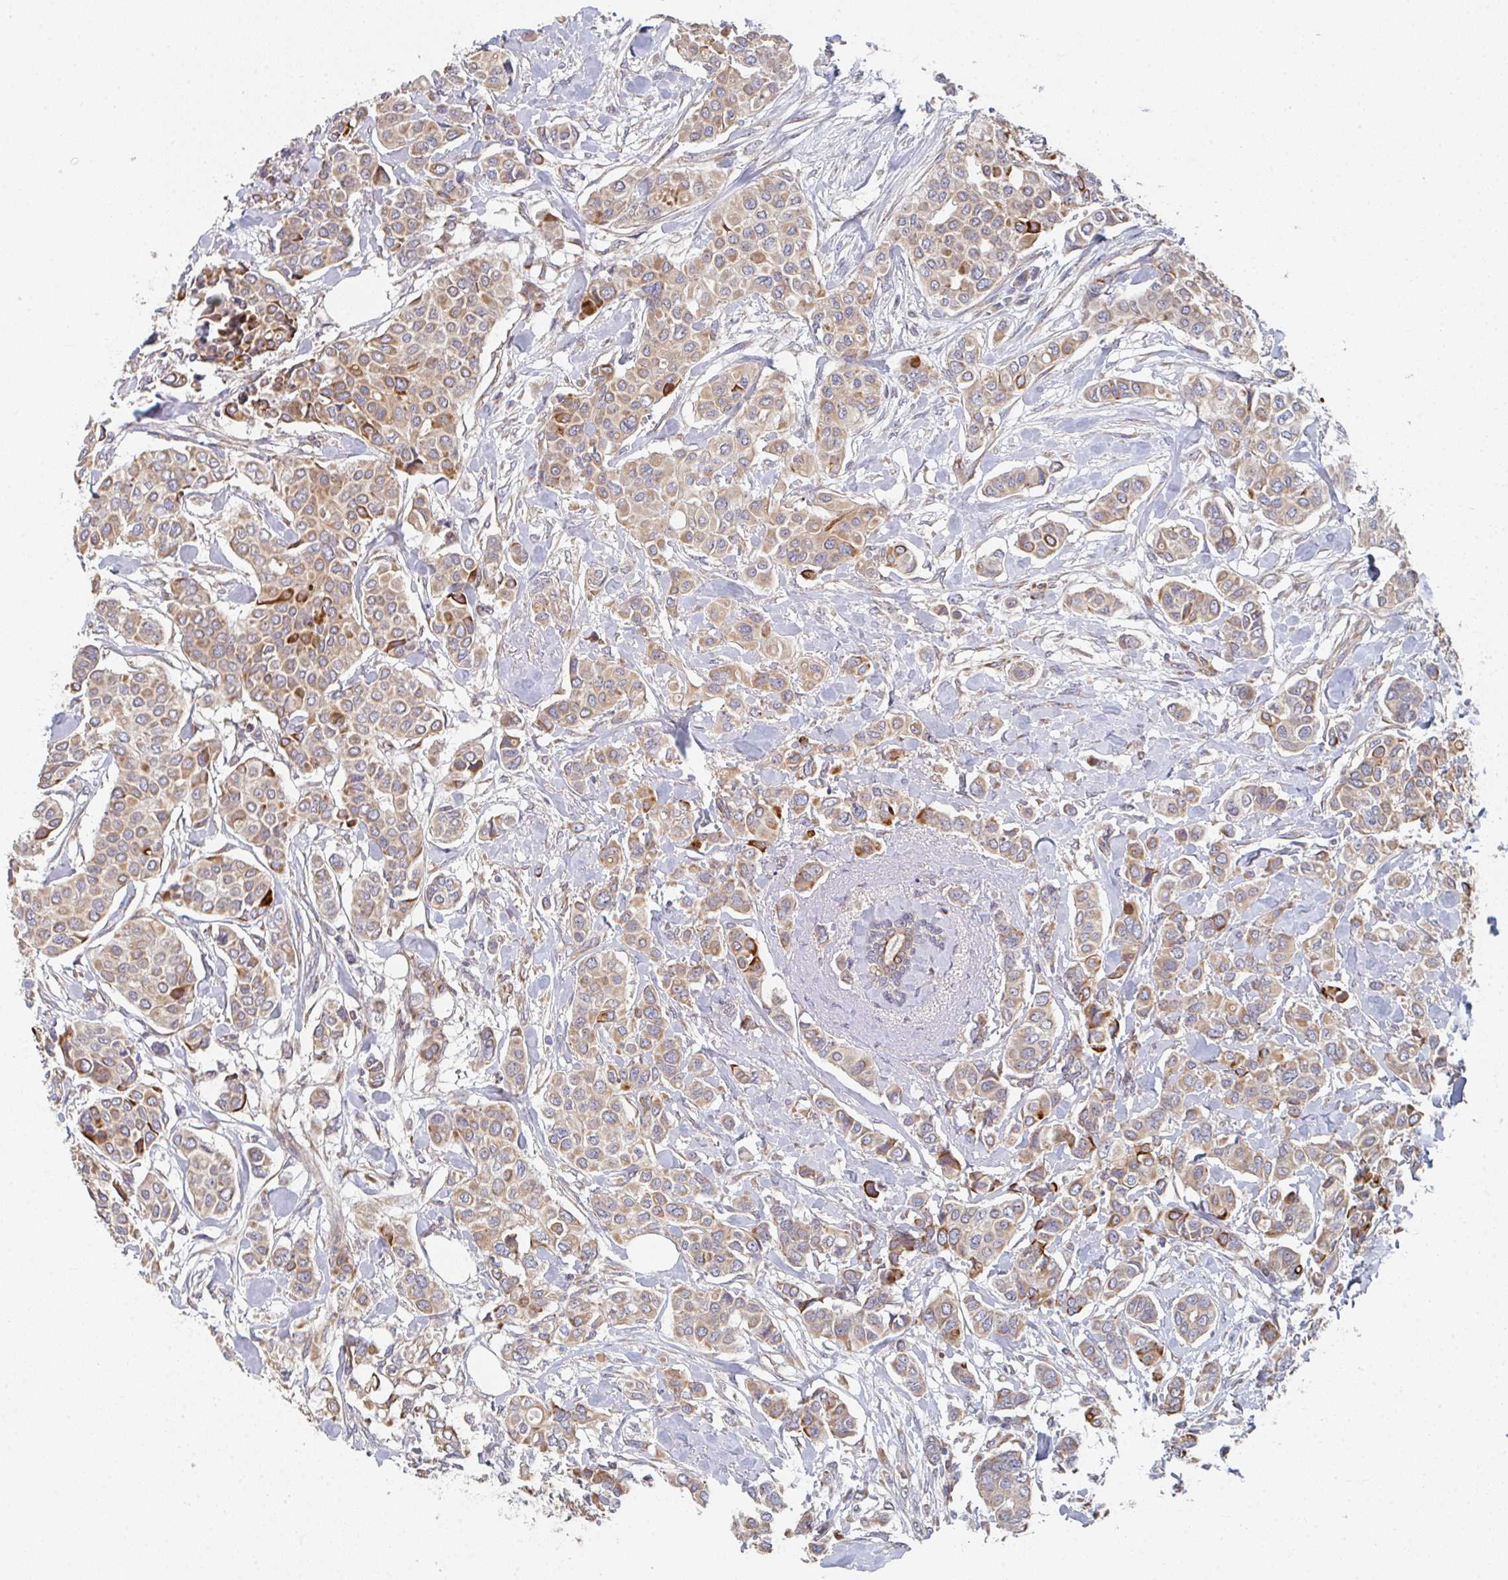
{"staining": {"intensity": "moderate", "quantity": ">75%", "location": "cytoplasmic/membranous"}, "tissue": "breast cancer", "cell_type": "Tumor cells", "image_type": "cancer", "snomed": [{"axis": "morphology", "description": "Lobular carcinoma"}, {"axis": "topography", "description": "Breast"}], "caption": "Immunohistochemical staining of human breast cancer (lobular carcinoma) displays medium levels of moderate cytoplasmic/membranous expression in approximately >75% of tumor cells. The protein is stained brown, and the nuclei are stained in blue (DAB (3,3'-diaminobenzidine) IHC with brightfield microscopy, high magnification).", "gene": "ELOVL1", "patient": {"sex": "female", "age": 51}}